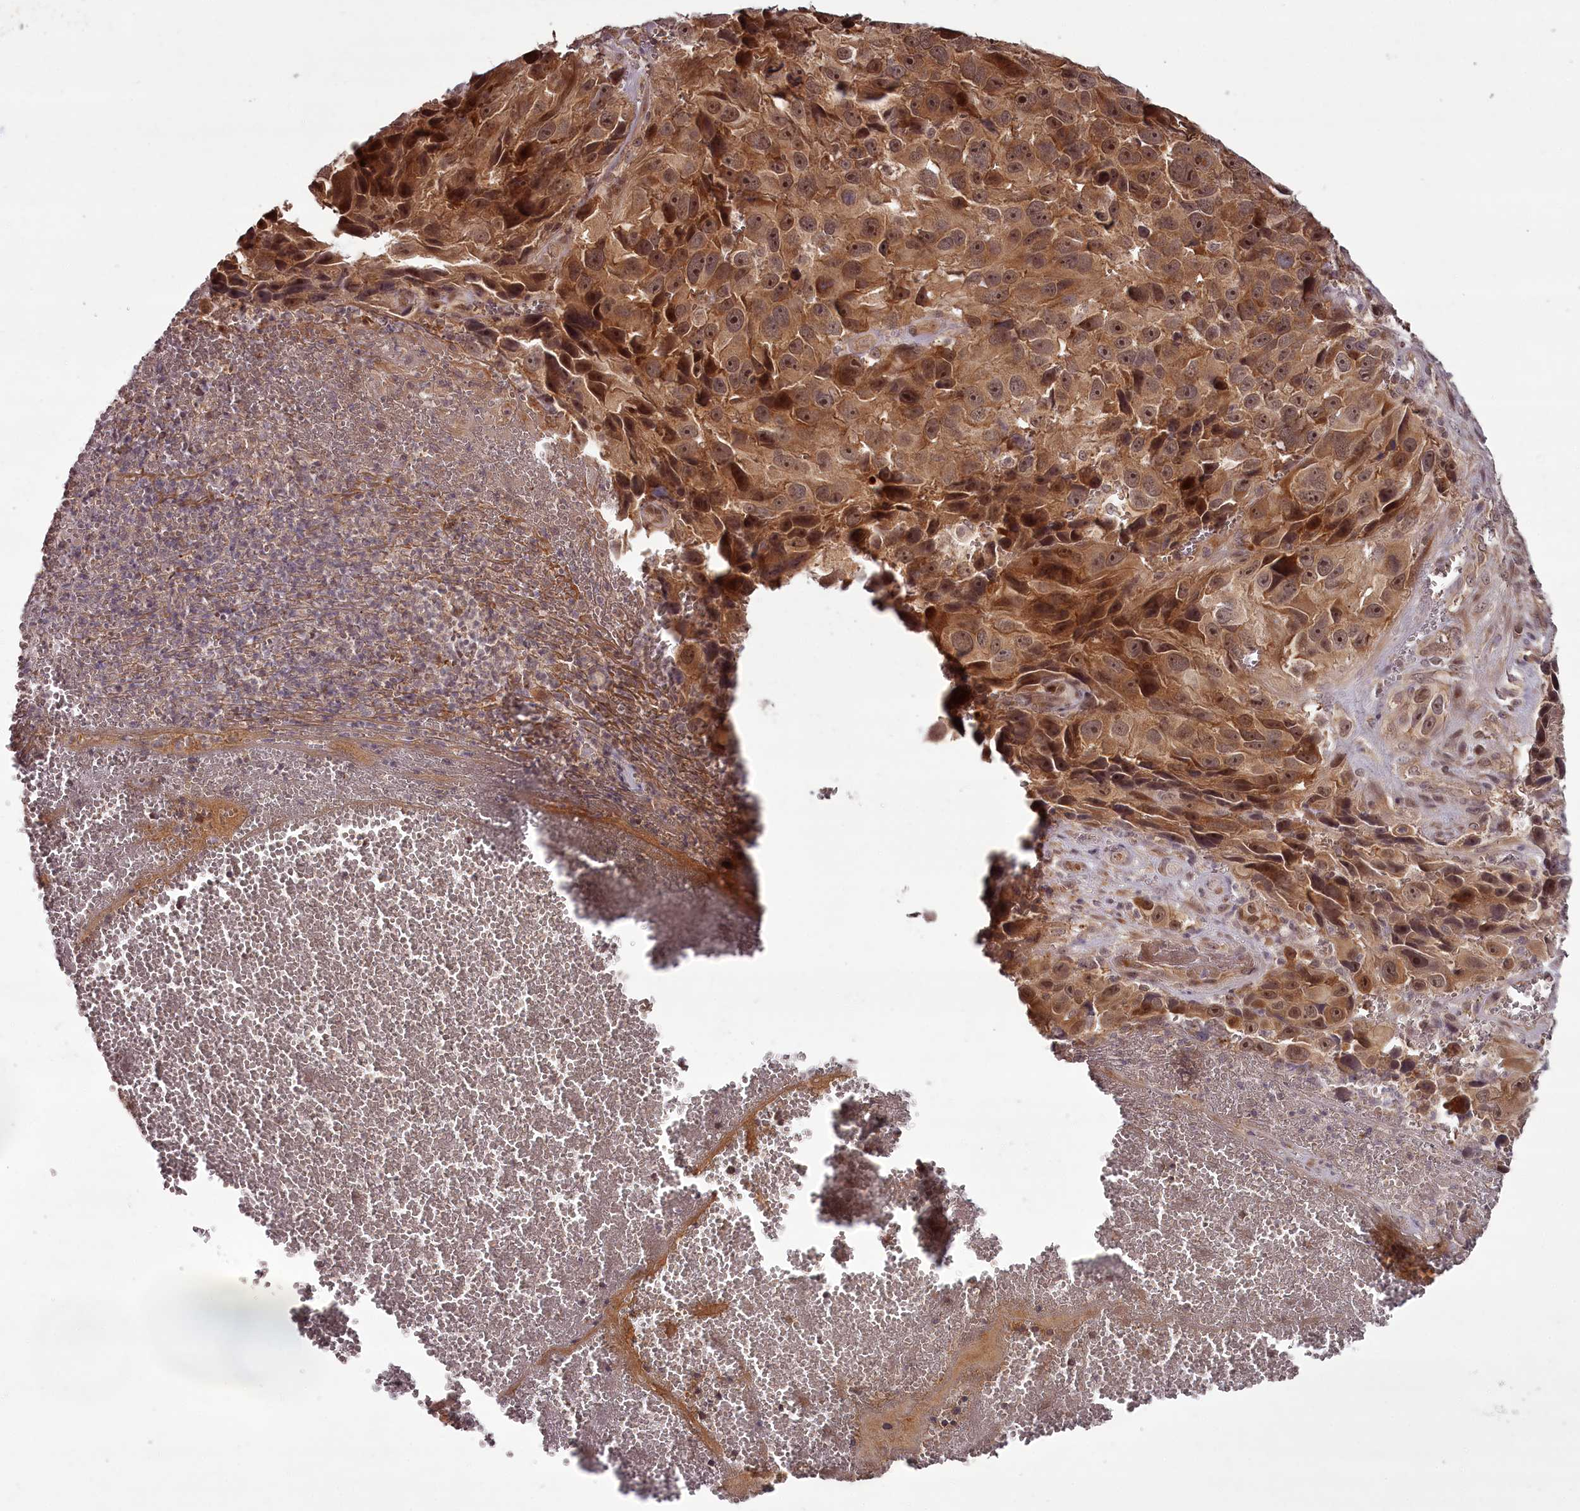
{"staining": {"intensity": "moderate", "quantity": ">75%", "location": "cytoplasmic/membranous"}, "tissue": "melanoma", "cell_type": "Tumor cells", "image_type": "cancer", "snomed": [{"axis": "morphology", "description": "Malignant melanoma, NOS"}, {"axis": "topography", "description": "Skin"}], "caption": "Immunohistochemistry (IHC) micrograph of neoplastic tissue: malignant melanoma stained using IHC demonstrates medium levels of moderate protein expression localized specifically in the cytoplasmic/membranous of tumor cells, appearing as a cytoplasmic/membranous brown color.", "gene": "PCBP2", "patient": {"sex": "male", "age": 84}}